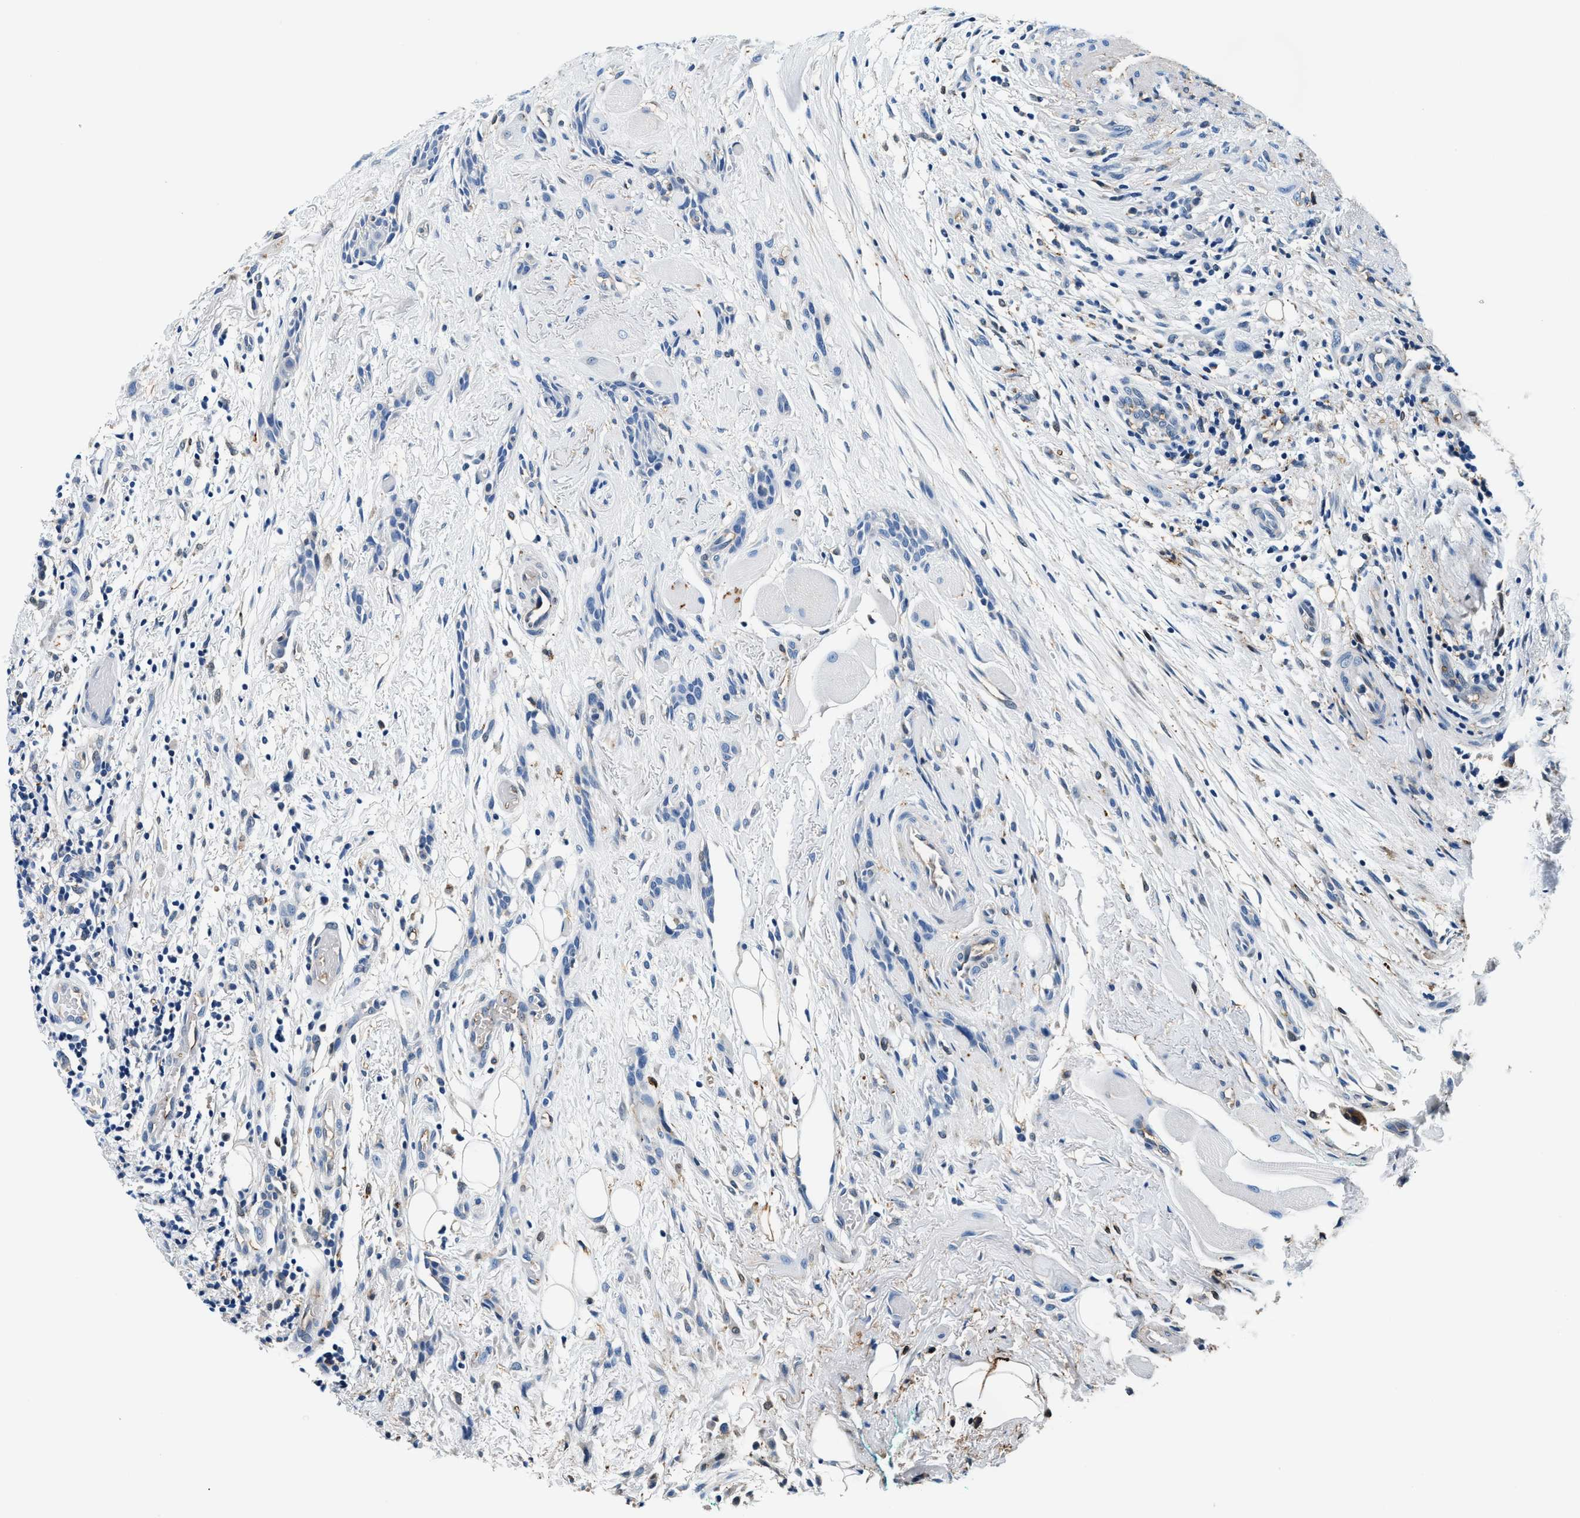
{"staining": {"intensity": "negative", "quantity": "none", "location": "none"}, "tissue": "oral mucosa", "cell_type": "Squamous epithelial cells", "image_type": "normal", "snomed": [{"axis": "morphology", "description": "Normal tissue, NOS"}, {"axis": "morphology", "description": "Squamous cell carcinoma, NOS"}, {"axis": "topography", "description": "Oral tissue"}, {"axis": "topography", "description": "Salivary gland"}, {"axis": "topography", "description": "Head-Neck"}], "caption": "IHC micrograph of unremarkable oral mucosa: human oral mucosa stained with DAB demonstrates no significant protein expression in squamous epithelial cells.", "gene": "SLFN11", "patient": {"sex": "female", "age": 62}}